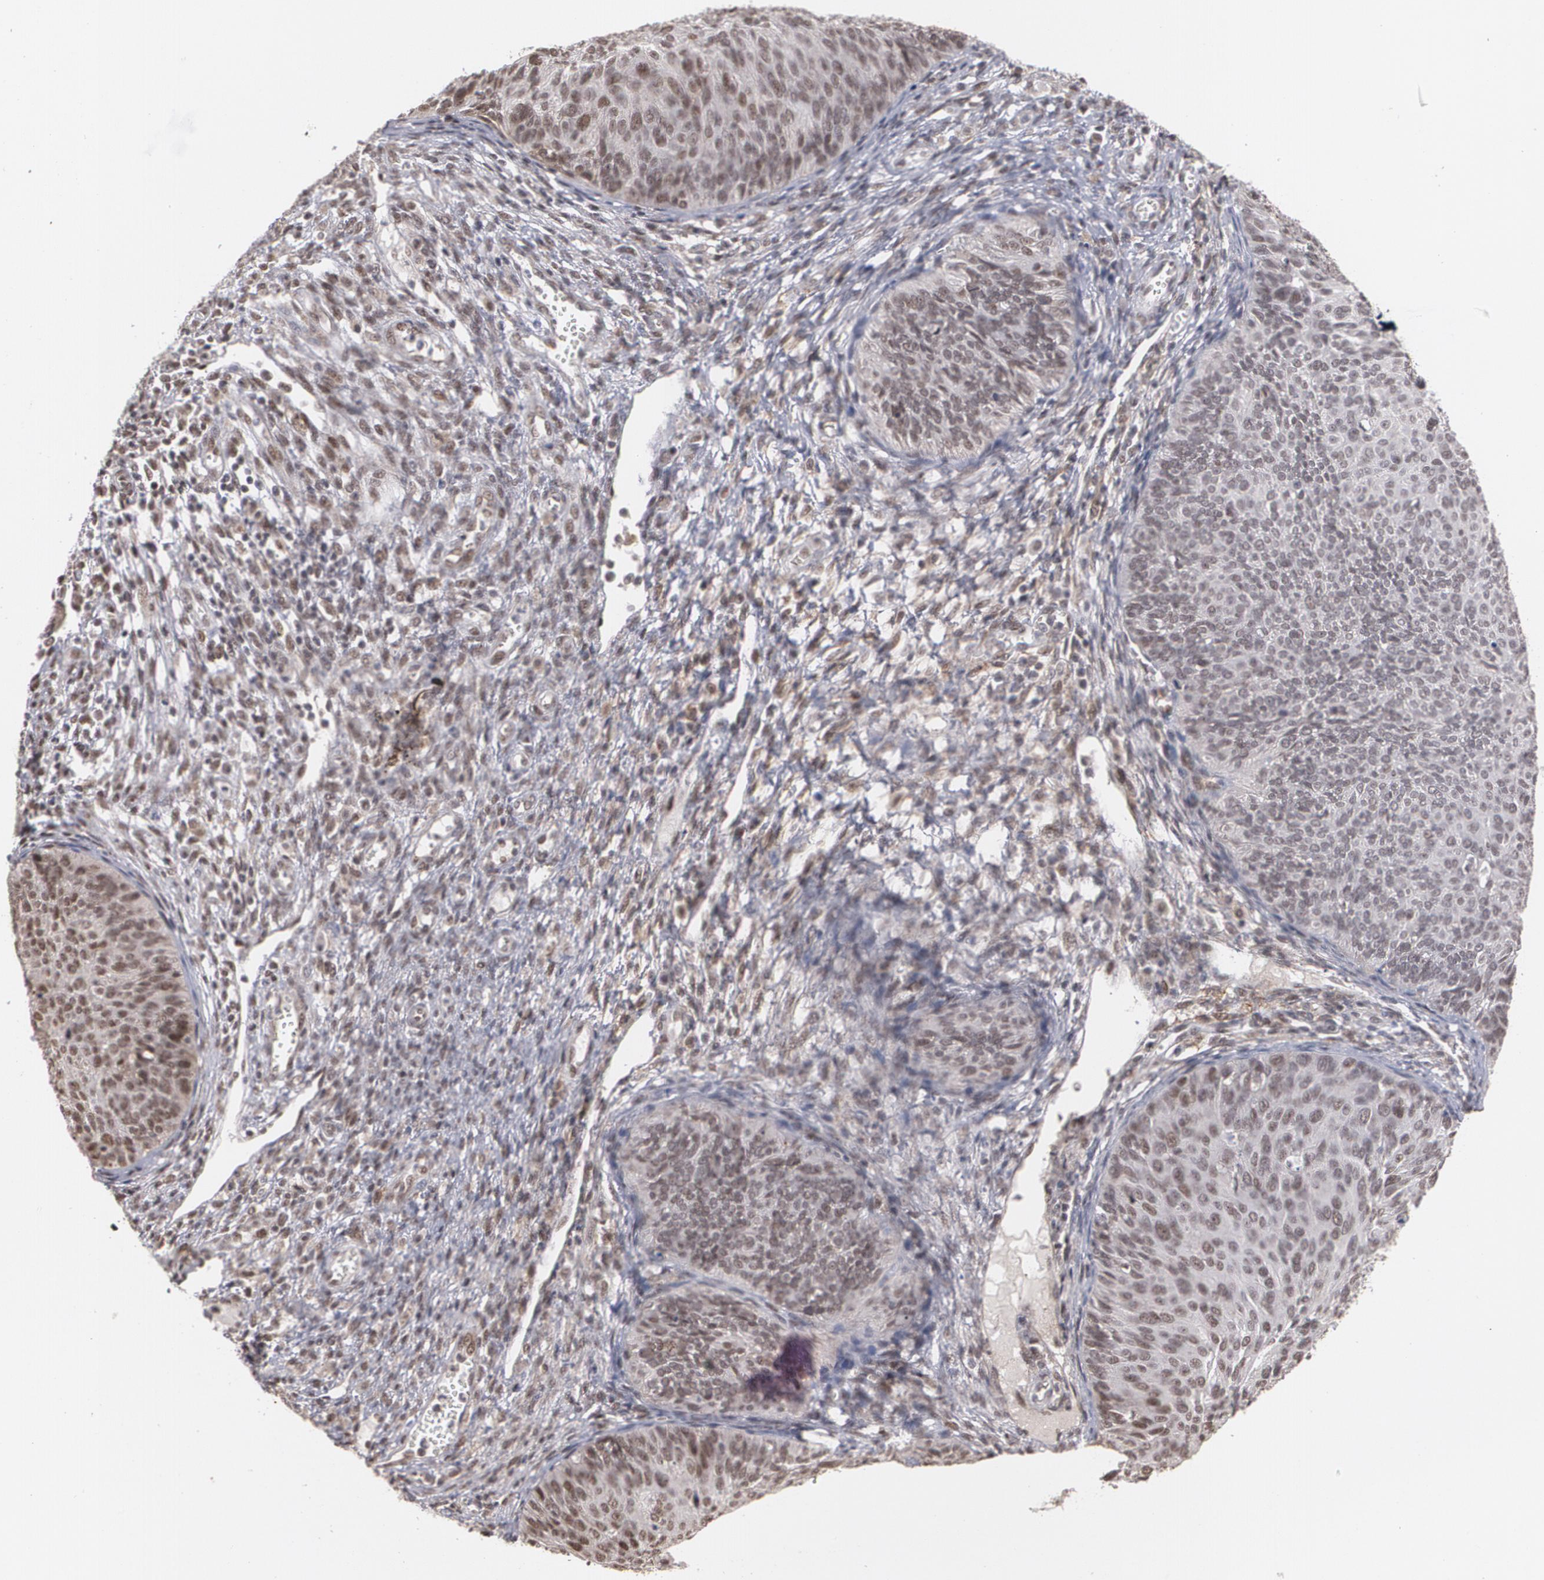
{"staining": {"intensity": "moderate", "quantity": ">75%", "location": "nuclear"}, "tissue": "cervical cancer", "cell_type": "Tumor cells", "image_type": "cancer", "snomed": [{"axis": "morphology", "description": "Squamous cell carcinoma, NOS"}, {"axis": "topography", "description": "Cervix"}], "caption": "Squamous cell carcinoma (cervical) stained for a protein reveals moderate nuclear positivity in tumor cells. The protein is stained brown, and the nuclei are stained in blue (DAB (3,3'-diaminobenzidine) IHC with brightfield microscopy, high magnification).", "gene": "ZNF75A", "patient": {"sex": "female", "age": 36}}